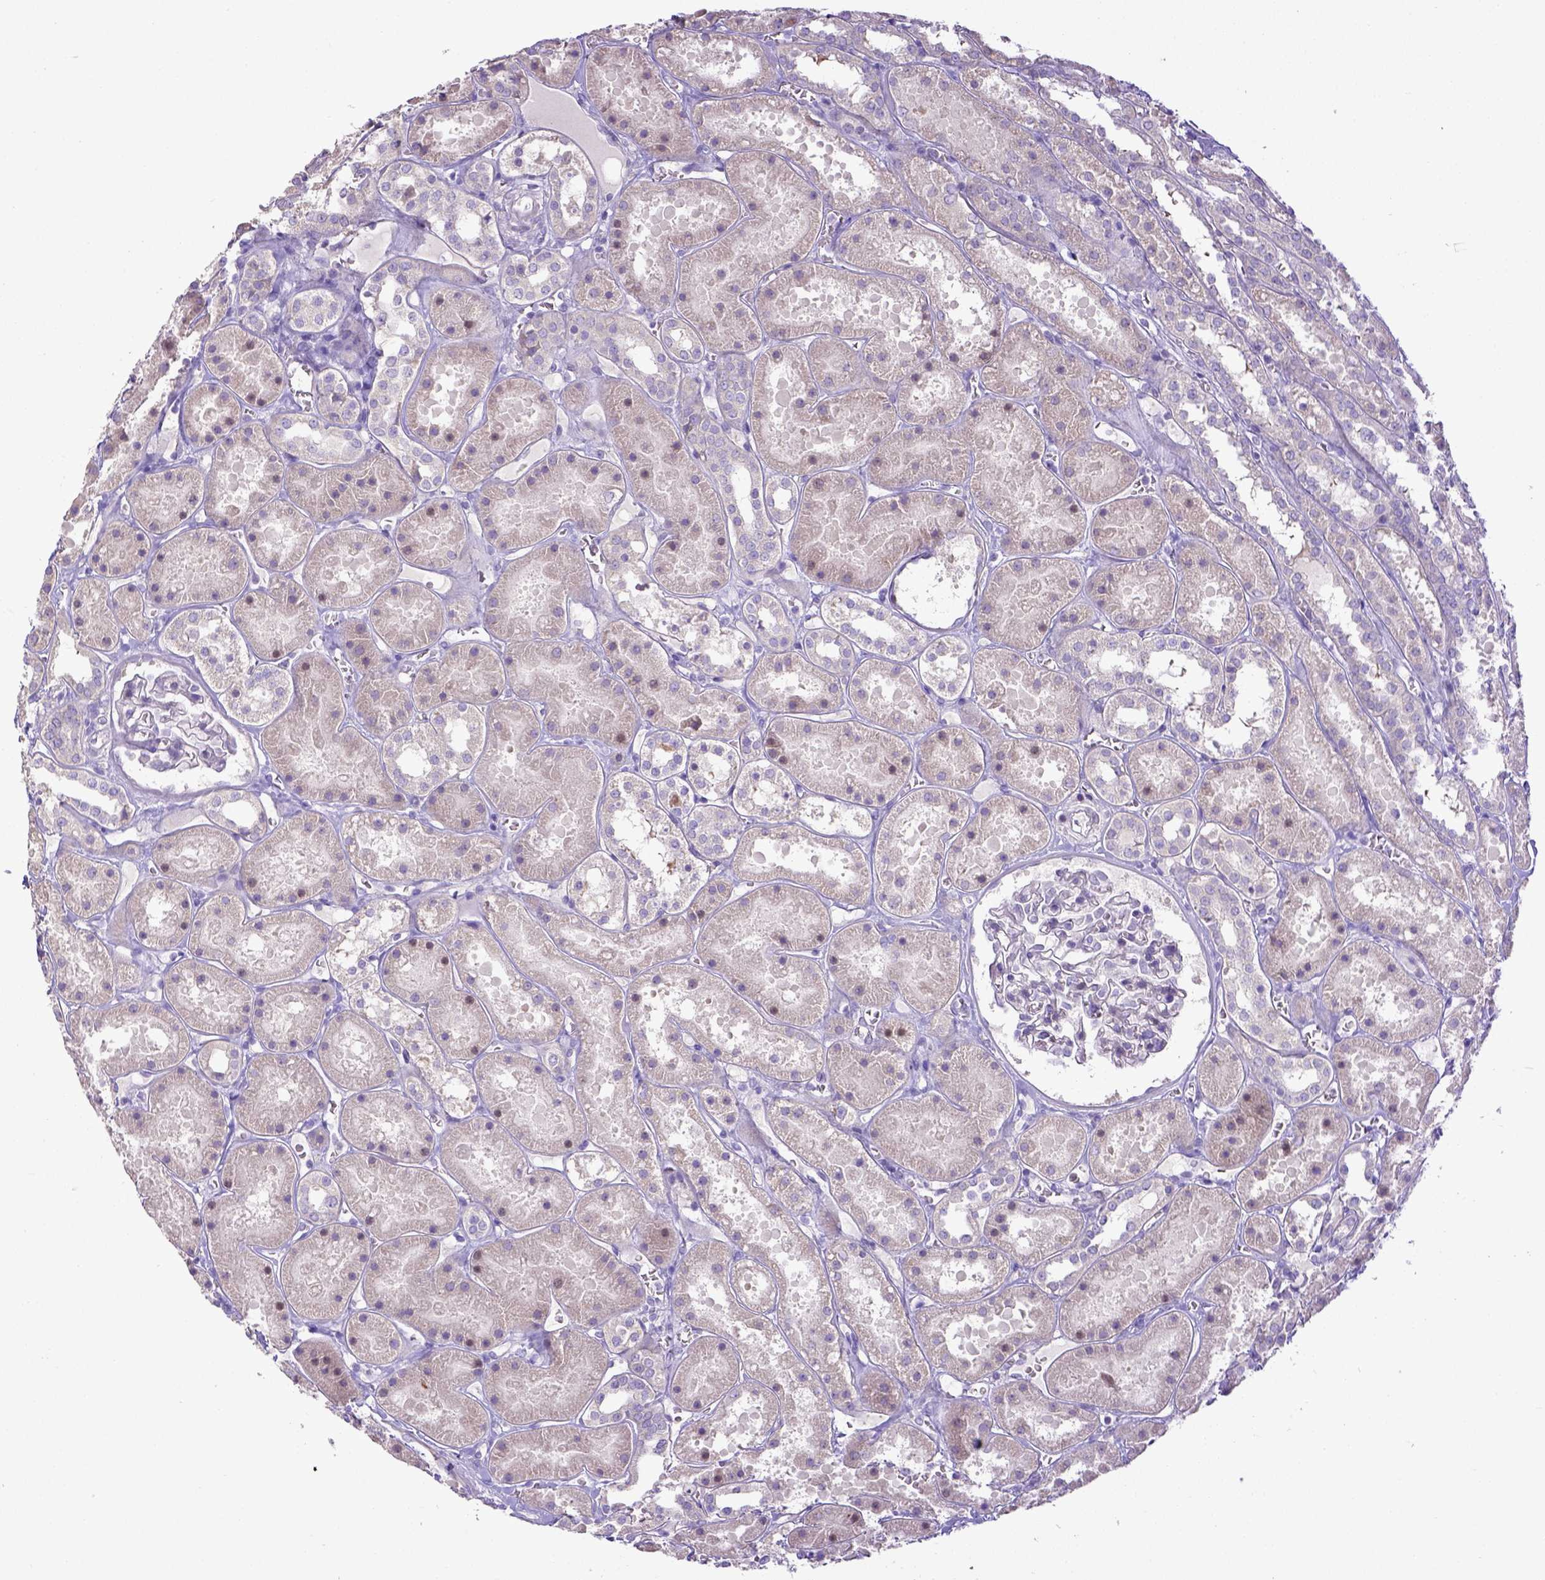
{"staining": {"intensity": "negative", "quantity": "none", "location": "none"}, "tissue": "kidney", "cell_type": "Cells in glomeruli", "image_type": "normal", "snomed": [{"axis": "morphology", "description": "Normal tissue, NOS"}, {"axis": "topography", "description": "Kidney"}], "caption": "A micrograph of kidney stained for a protein reveals no brown staining in cells in glomeruli. Brightfield microscopy of immunohistochemistry stained with DAB (3,3'-diaminobenzidine) (brown) and hematoxylin (blue), captured at high magnification.", "gene": "CD40", "patient": {"sex": "female", "age": 41}}